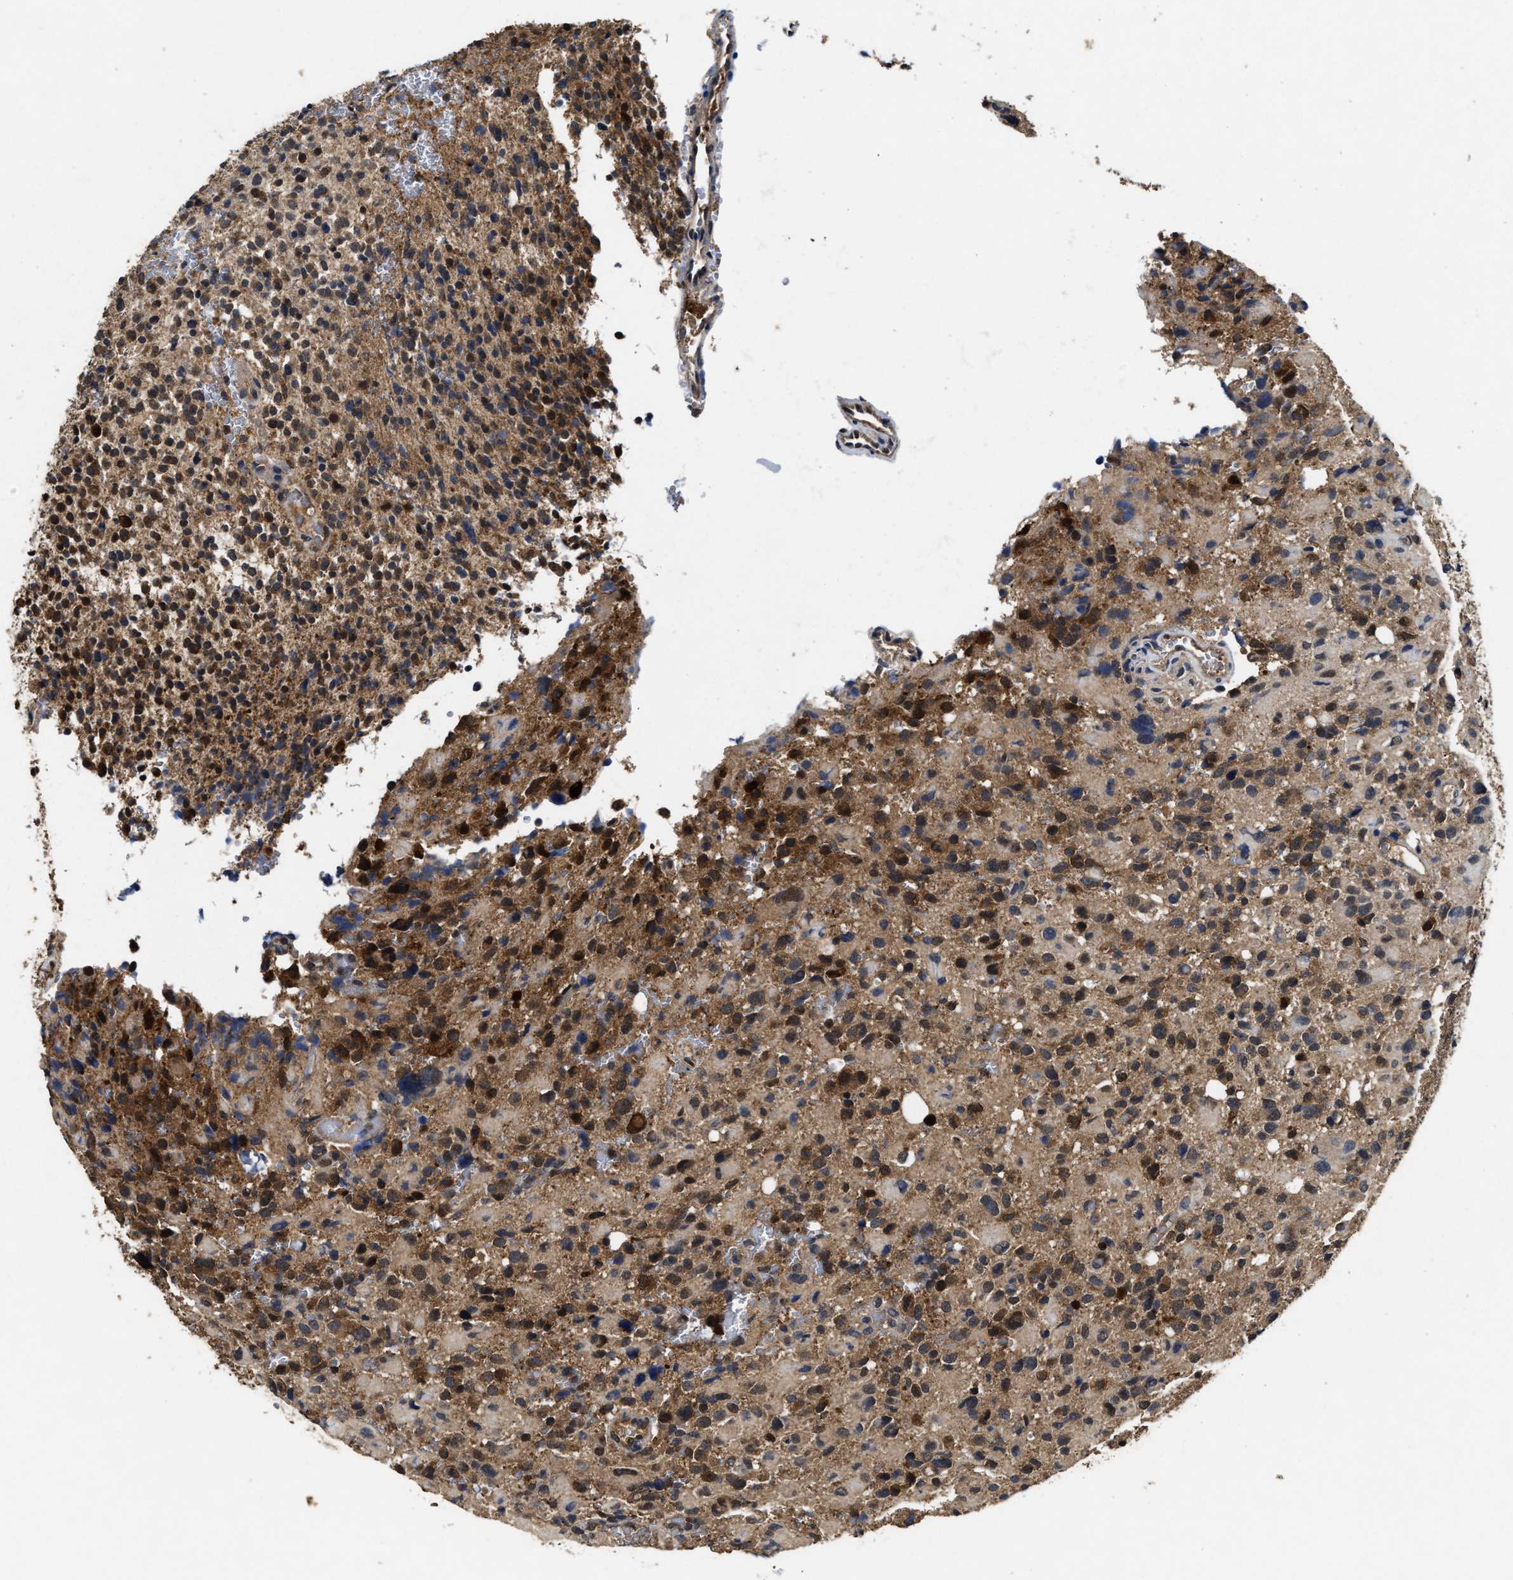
{"staining": {"intensity": "moderate", "quantity": ">75%", "location": "cytoplasmic/membranous"}, "tissue": "glioma", "cell_type": "Tumor cells", "image_type": "cancer", "snomed": [{"axis": "morphology", "description": "Glioma, malignant, High grade"}, {"axis": "topography", "description": "Brain"}], "caption": "High-power microscopy captured an immunohistochemistry (IHC) image of high-grade glioma (malignant), revealing moderate cytoplasmic/membranous positivity in approximately >75% of tumor cells.", "gene": "ACAT2", "patient": {"sex": "male", "age": 48}}